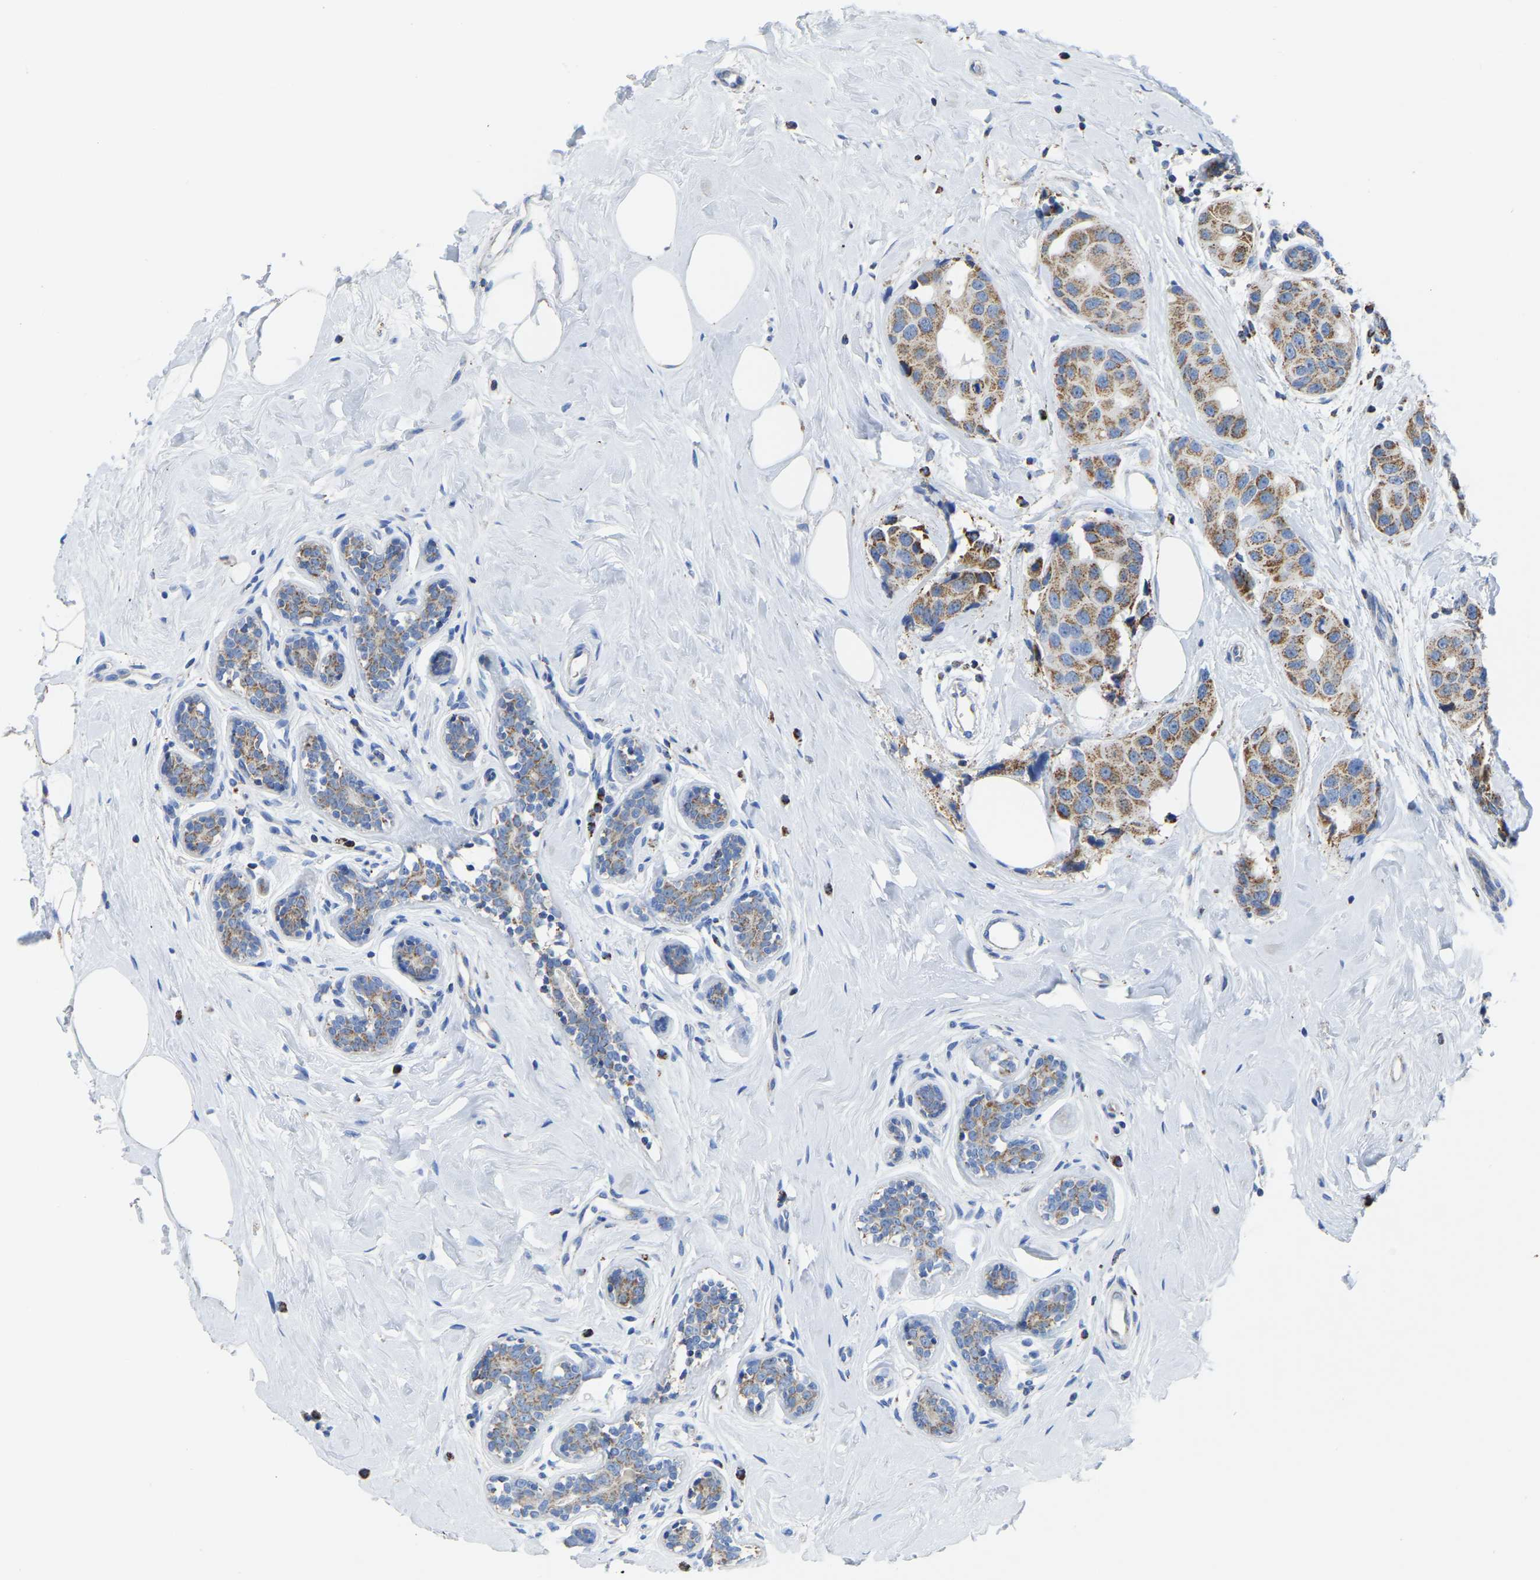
{"staining": {"intensity": "moderate", "quantity": ">75%", "location": "cytoplasmic/membranous"}, "tissue": "breast cancer", "cell_type": "Tumor cells", "image_type": "cancer", "snomed": [{"axis": "morphology", "description": "Normal tissue, NOS"}, {"axis": "morphology", "description": "Duct carcinoma"}, {"axis": "topography", "description": "Breast"}], "caption": "A micrograph of human breast cancer (infiltrating ductal carcinoma) stained for a protein reveals moderate cytoplasmic/membranous brown staining in tumor cells.", "gene": "ETFA", "patient": {"sex": "female", "age": 39}}